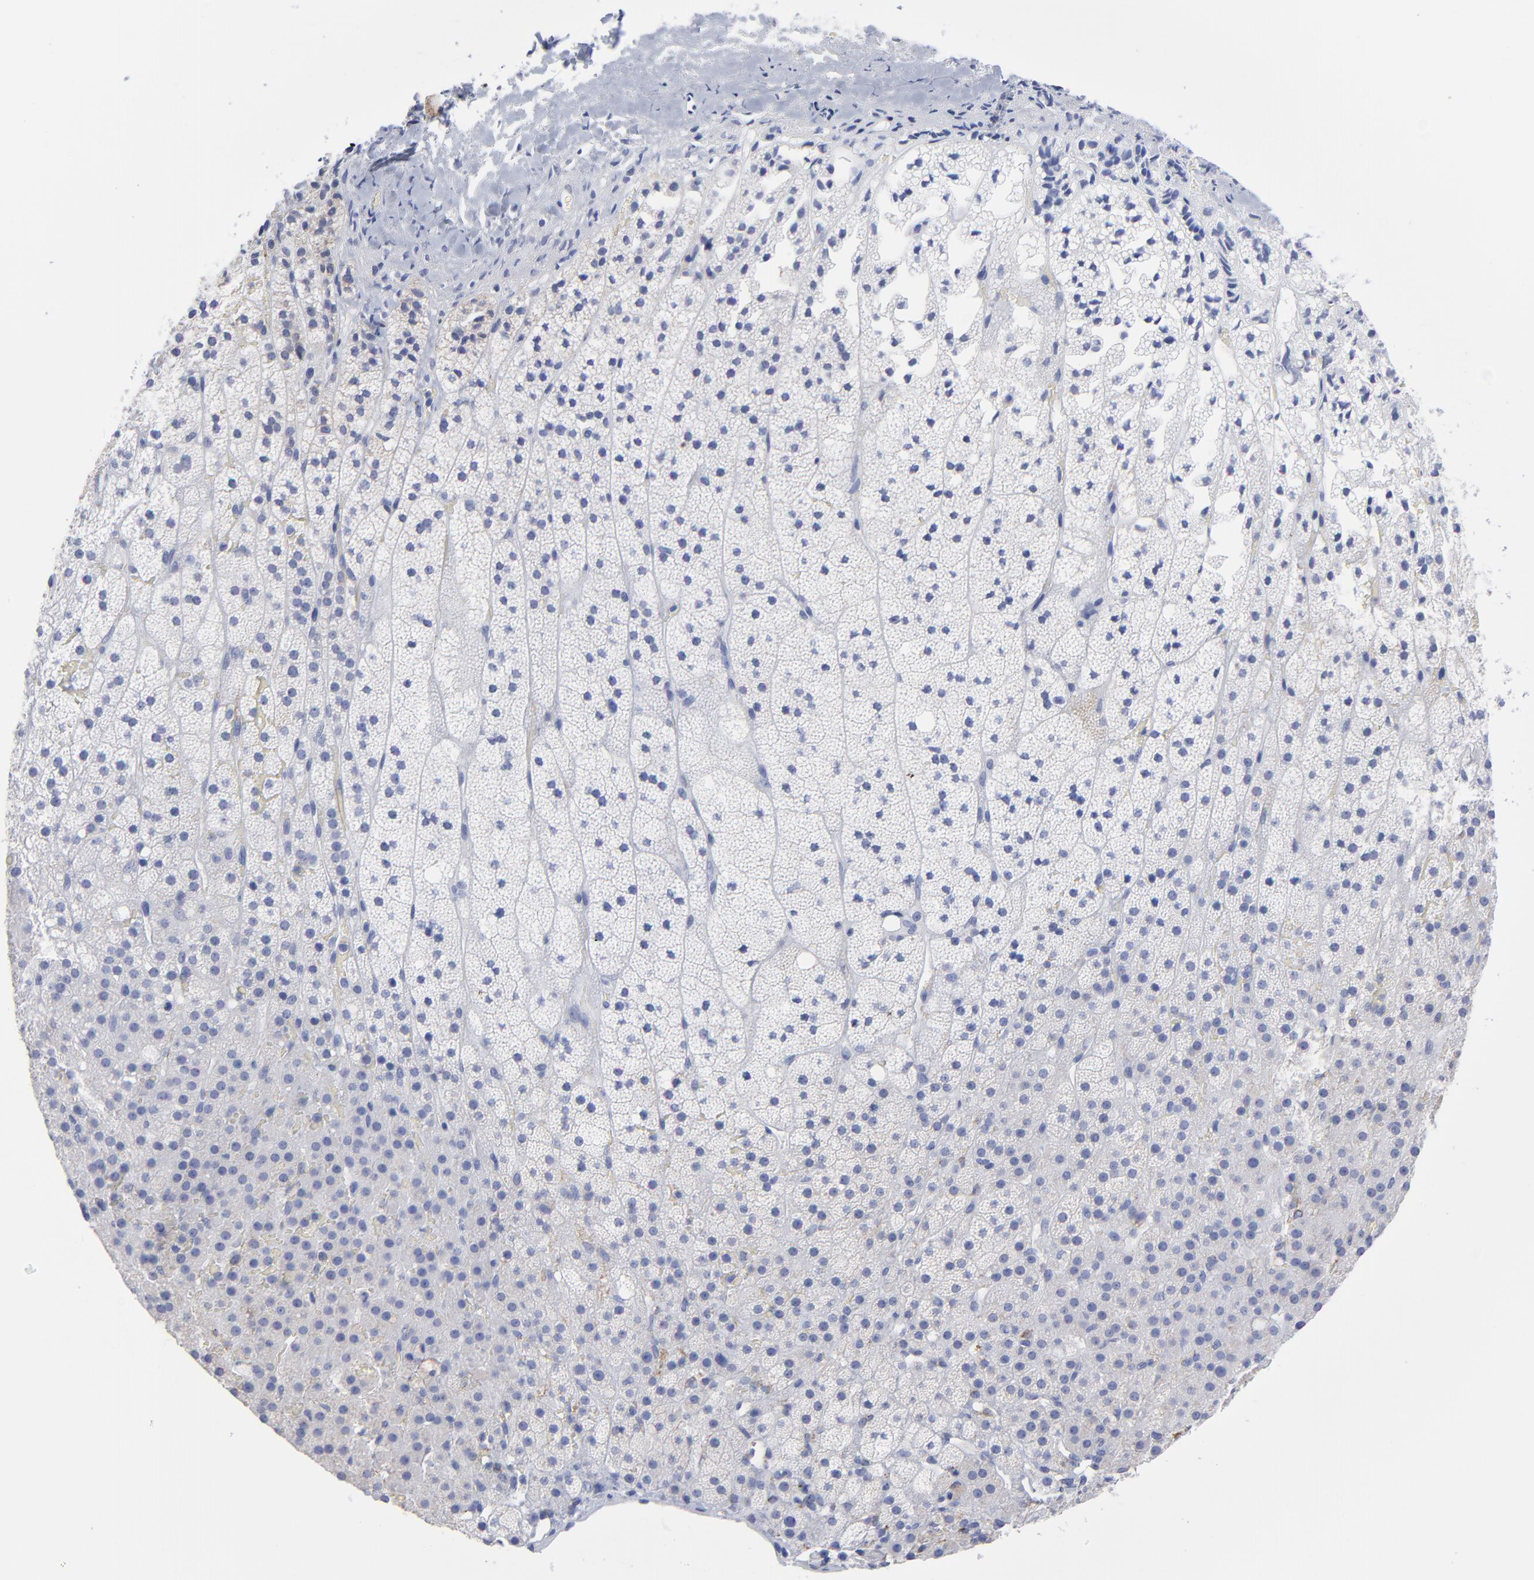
{"staining": {"intensity": "negative", "quantity": "none", "location": "none"}, "tissue": "adrenal gland", "cell_type": "Glandular cells", "image_type": "normal", "snomed": [{"axis": "morphology", "description": "Normal tissue, NOS"}, {"axis": "topography", "description": "Adrenal gland"}], "caption": "This is an IHC micrograph of unremarkable human adrenal gland. There is no positivity in glandular cells.", "gene": "CNTN3", "patient": {"sex": "male", "age": 35}}